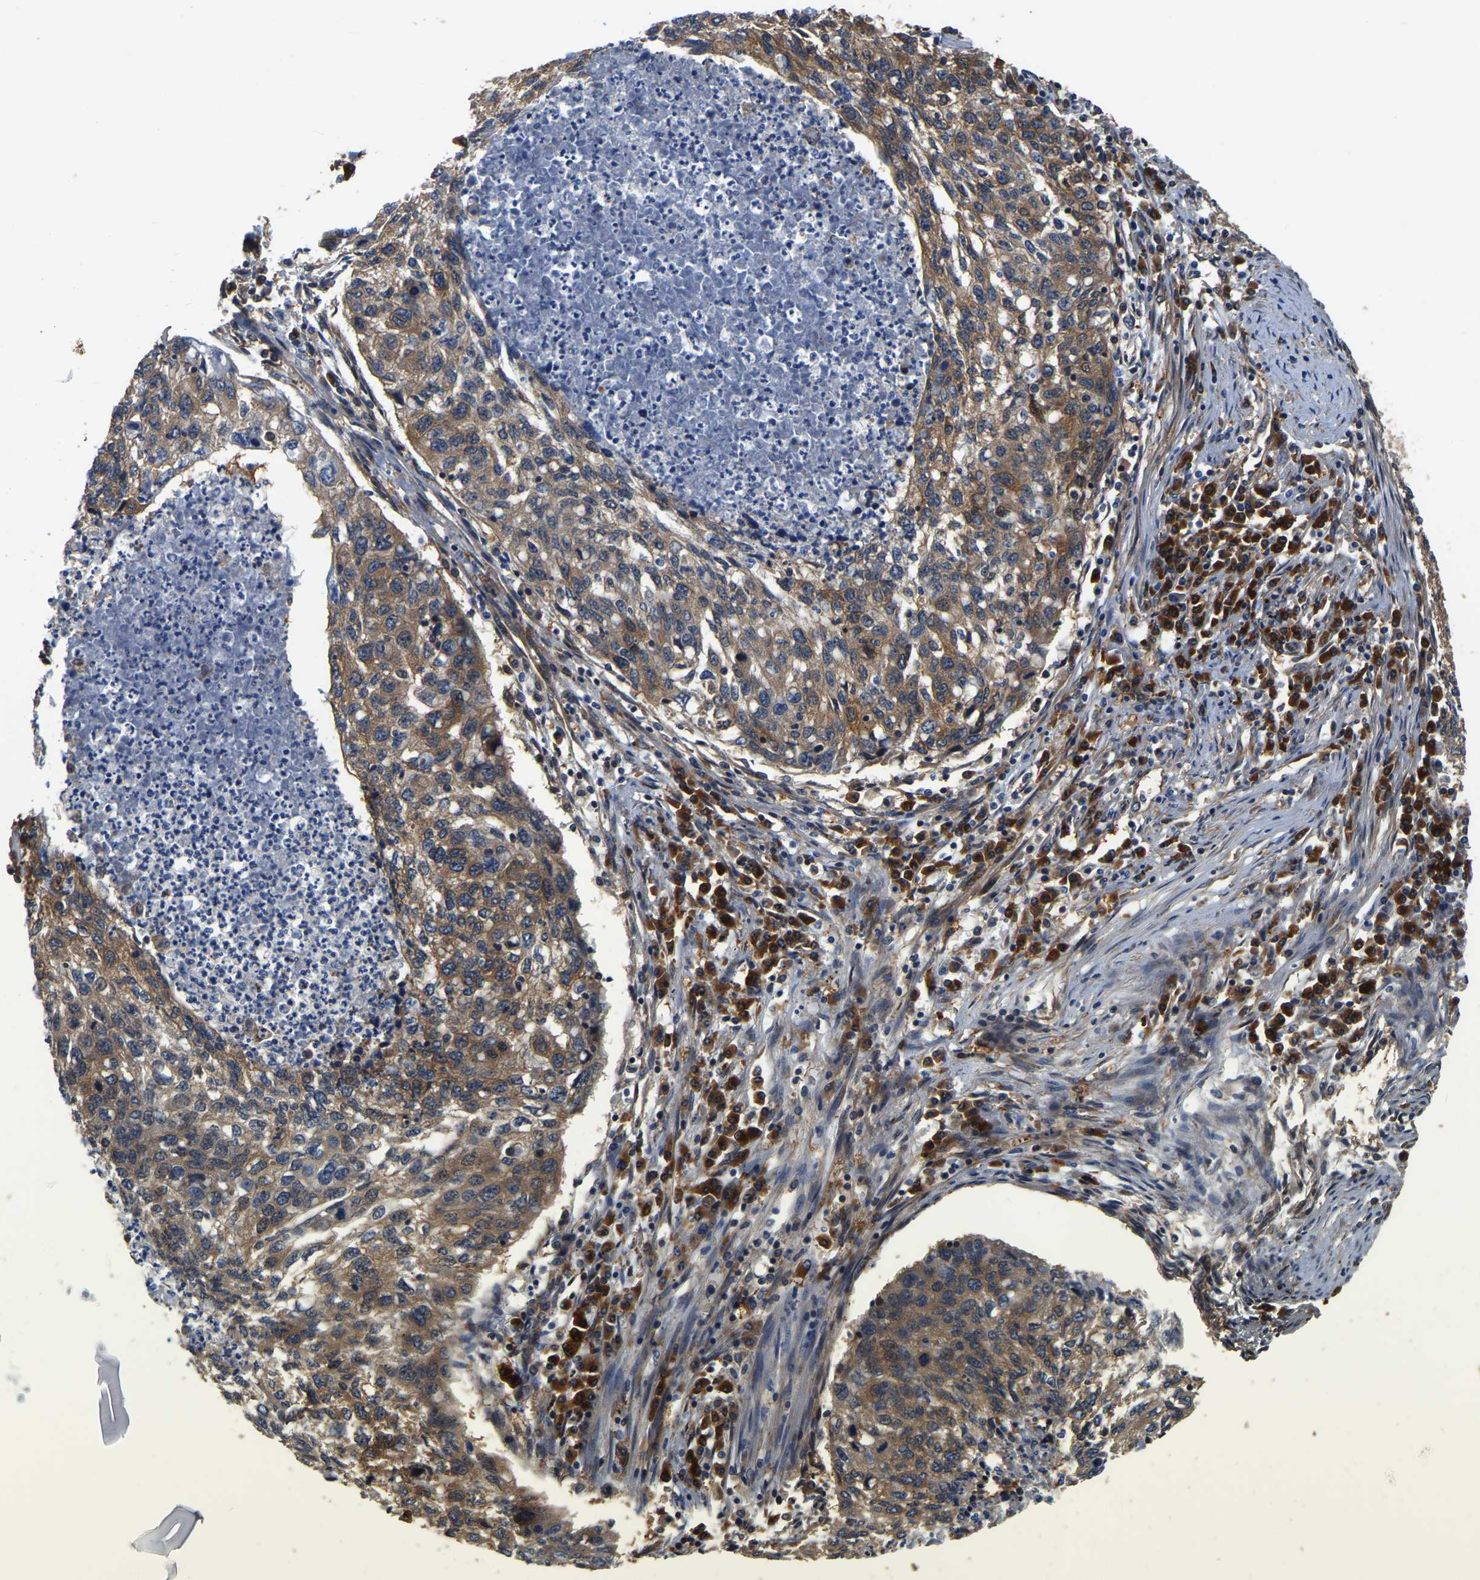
{"staining": {"intensity": "moderate", "quantity": ">75%", "location": "cytoplasmic/membranous"}, "tissue": "lung cancer", "cell_type": "Tumor cells", "image_type": "cancer", "snomed": [{"axis": "morphology", "description": "Squamous cell carcinoma, NOS"}, {"axis": "topography", "description": "Lung"}], "caption": "The immunohistochemical stain highlights moderate cytoplasmic/membranous staining in tumor cells of lung cancer tissue.", "gene": "GARS1", "patient": {"sex": "female", "age": 63}}